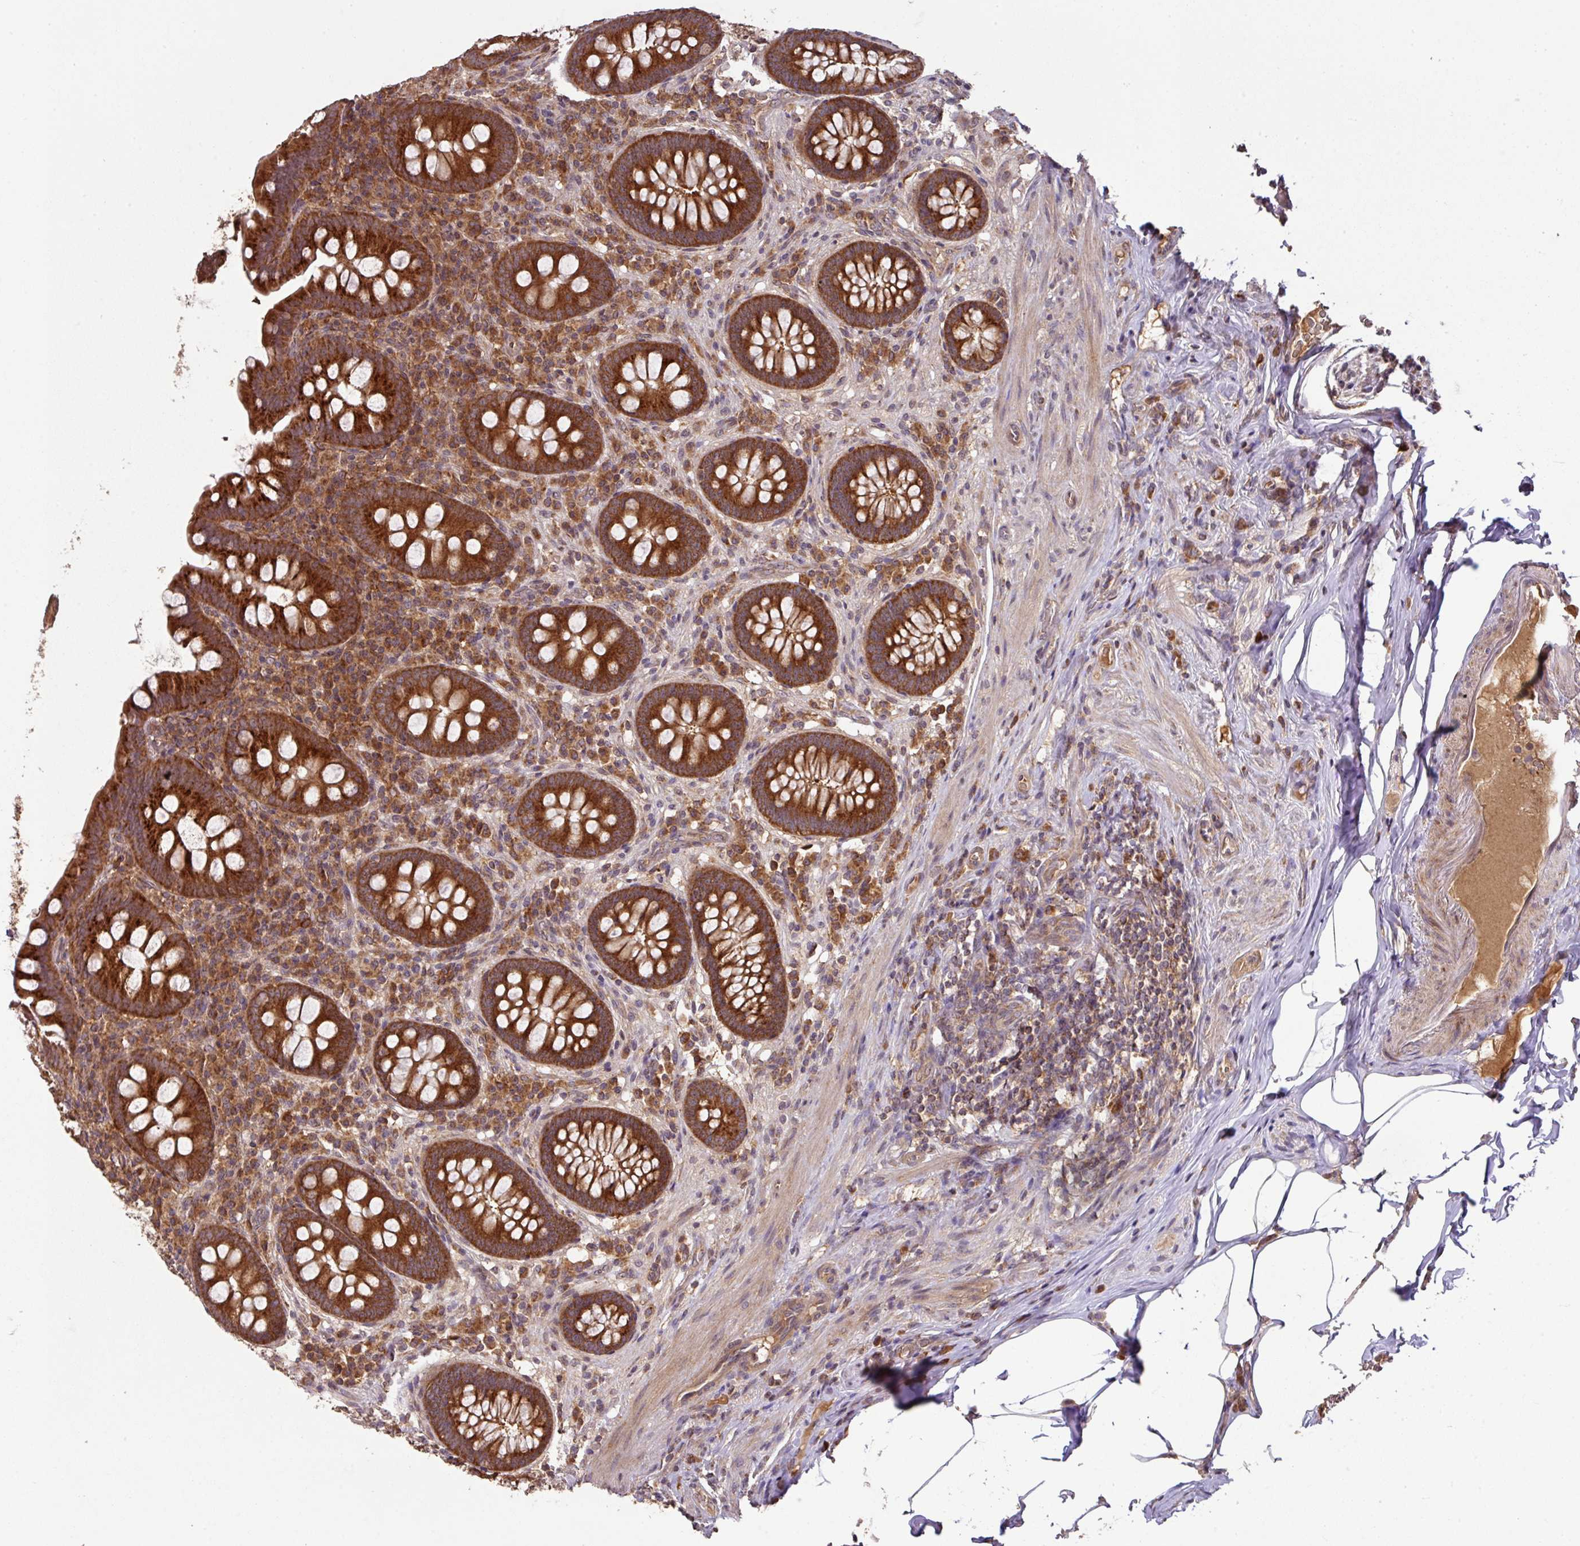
{"staining": {"intensity": "strong", "quantity": ">75%", "location": "cytoplasmic/membranous"}, "tissue": "appendix", "cell_type": "Glandular cells", "image_type": "normal", "snomed": [{"axis": "morphology", "description": "Normal tissue, NOS"}, {"axis": "topography", "description": "Appendix"}], "caption": "Protein analysis of unremarkable appendix displays strong cytoplasmic/membranous expression in about >75% of glandular cells. (DAB (3,3'-diaminobenzidine) IHC with brightfield microscopy, high magnification).", "gene": "MRRF", "patient": {"sex": "male", "age": 71}}